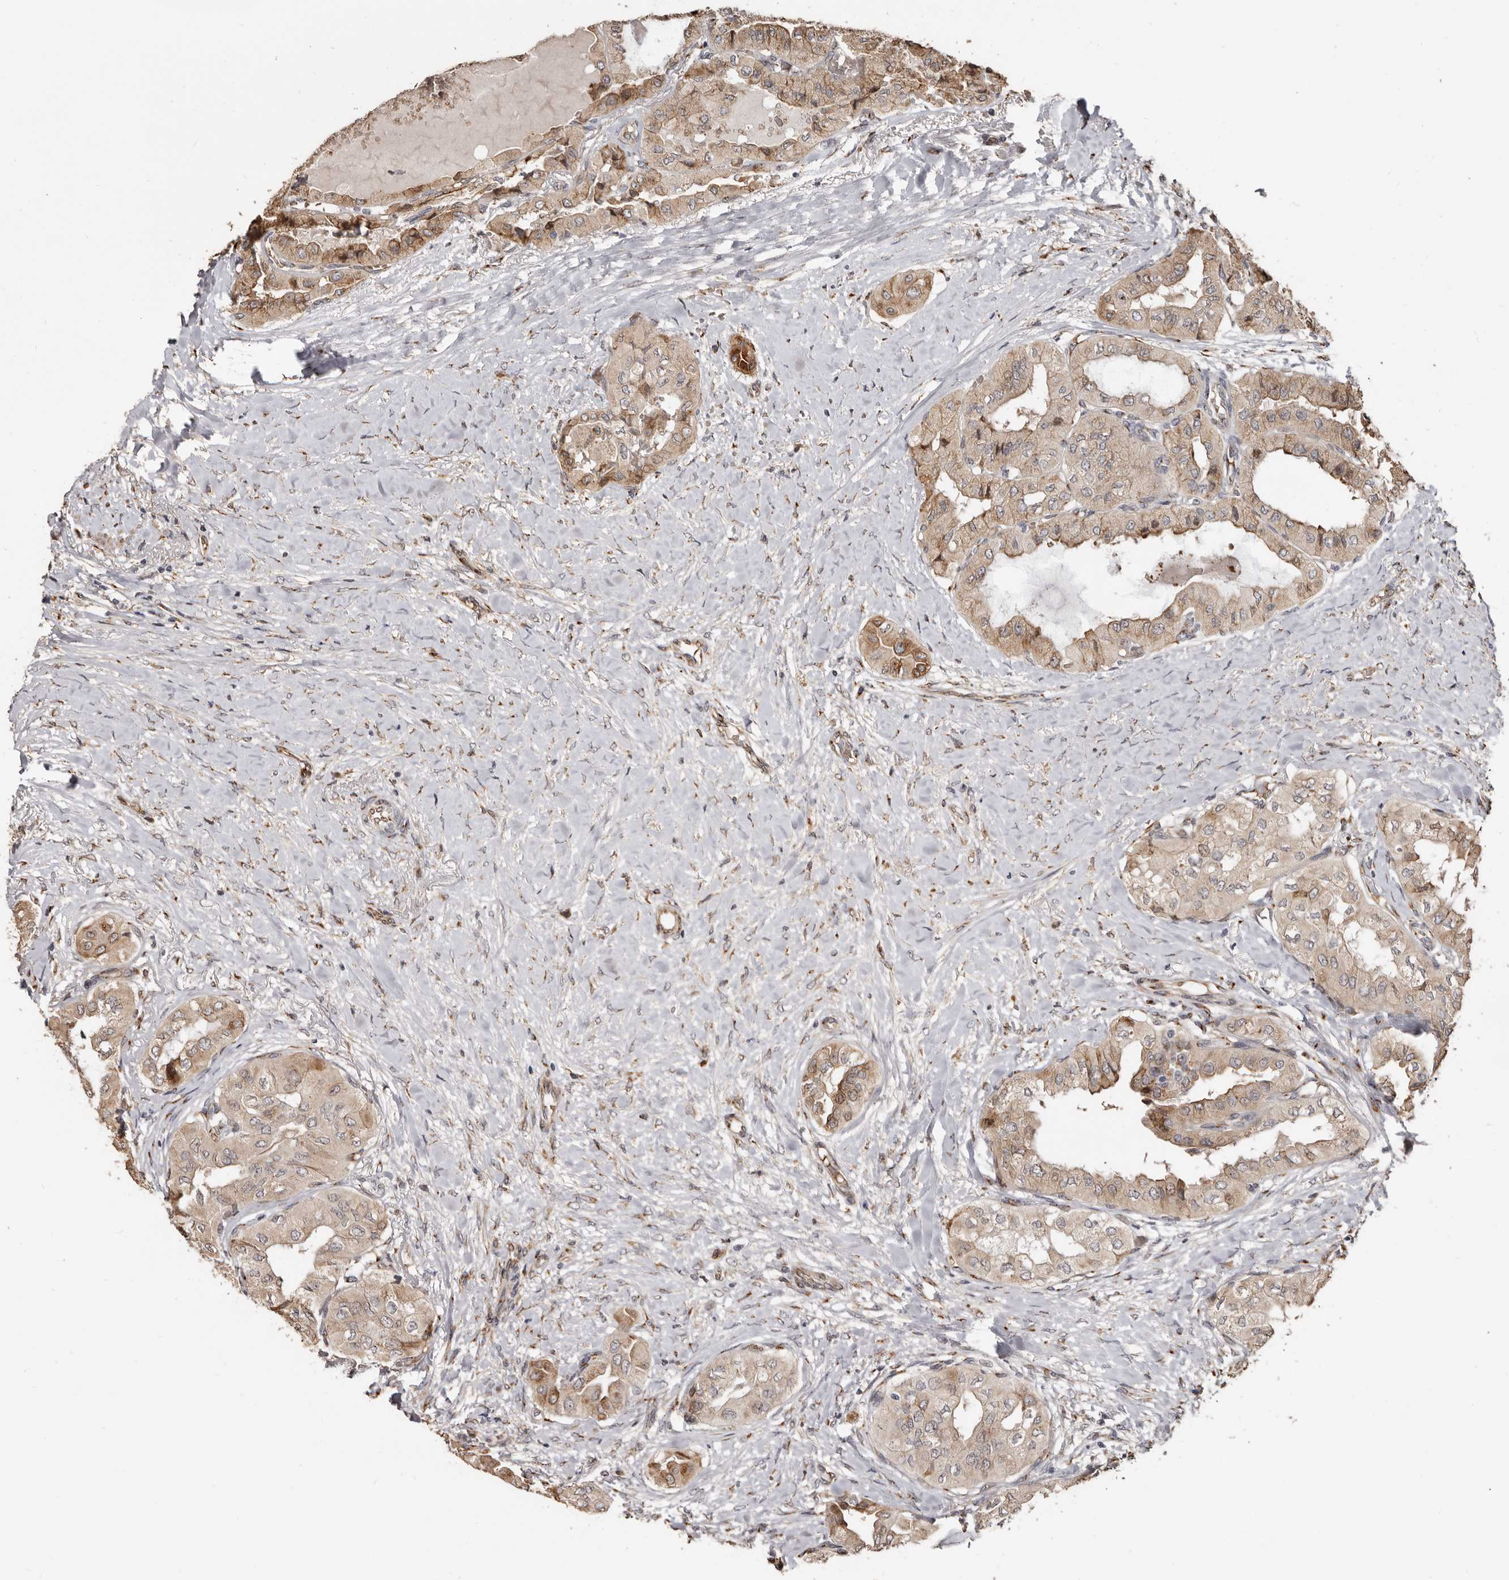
{"staining": {"intensity": "moderate", "quantity": ">75%", "location": "cytoplasmic/membranous"}, "tissue": "thyroid cancer", "cell_type": "Tumor cells", "image_type": "cancer", "snomed": [{"axis": "morphology", "description": "Papillary adenocarcinoma, NOS"}, {"axis": "topography", "description": "Thyroid gland"}], "caption": "Thyroid cancer stained with a brown dye demonstrates moderate cytoplasmic/membranous positive expression in approximately >75% of tumor cells.", "gene": "ENTREP1", "patient": {"sex": "female", "age": 59}}